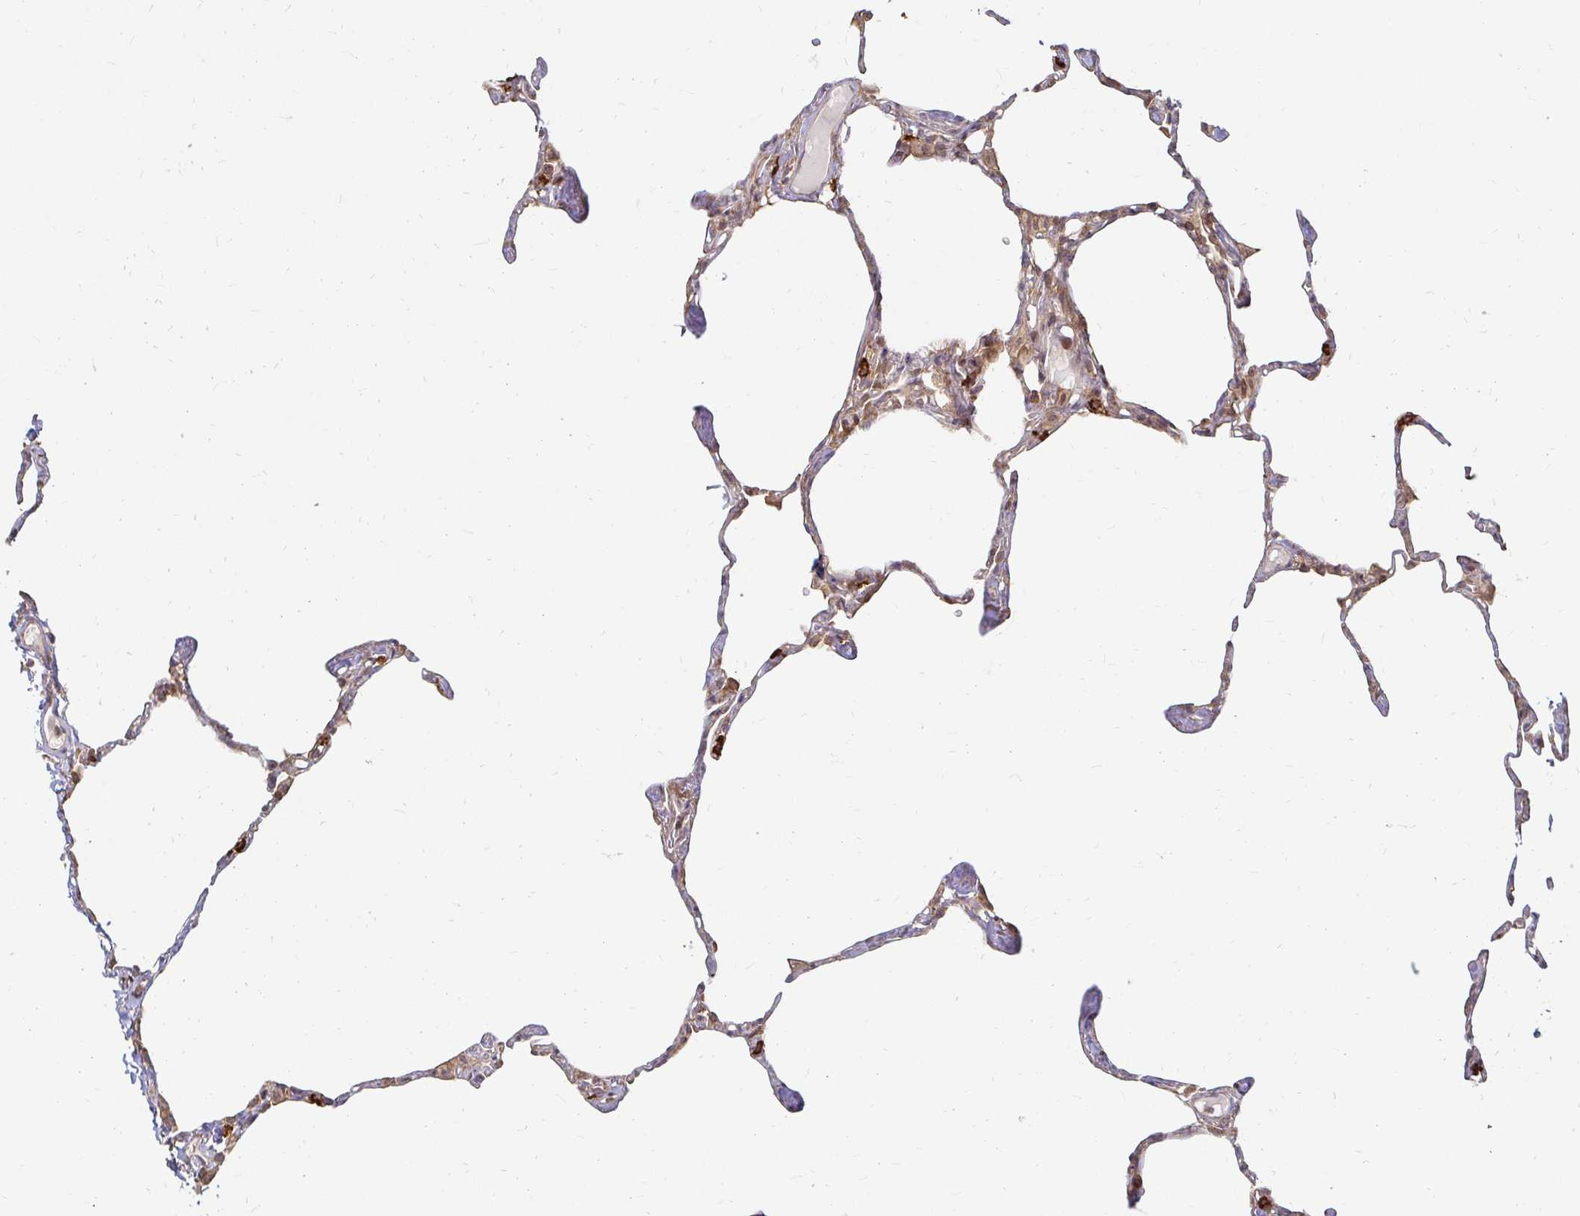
{"staining": {"intensity": "moderate", "quantity": "25%-75%", "location": "cytoplasmic/membranous"}, "tissue": "lung", "cell_type": "Alveolar cells", "image_type": "normal", "snomed": [{"axis": "morphology", "description": "Normal tissue, NOS"}, {"axis": "topography", "description": "Lung"}], "caption": "High-power microscopy captured an immunohistochemistry (IHC) histopathology image of normal lung, revealing moderate cytoplasmic/membranous positivity in approximately 25%-75% of alveolar cells. (DAB (3,3'-diaminobenzidine) IHC with brightfield microscopy, high magnification).", "gene": "CAST", "patient": {"sex": "male", "age": 65}}